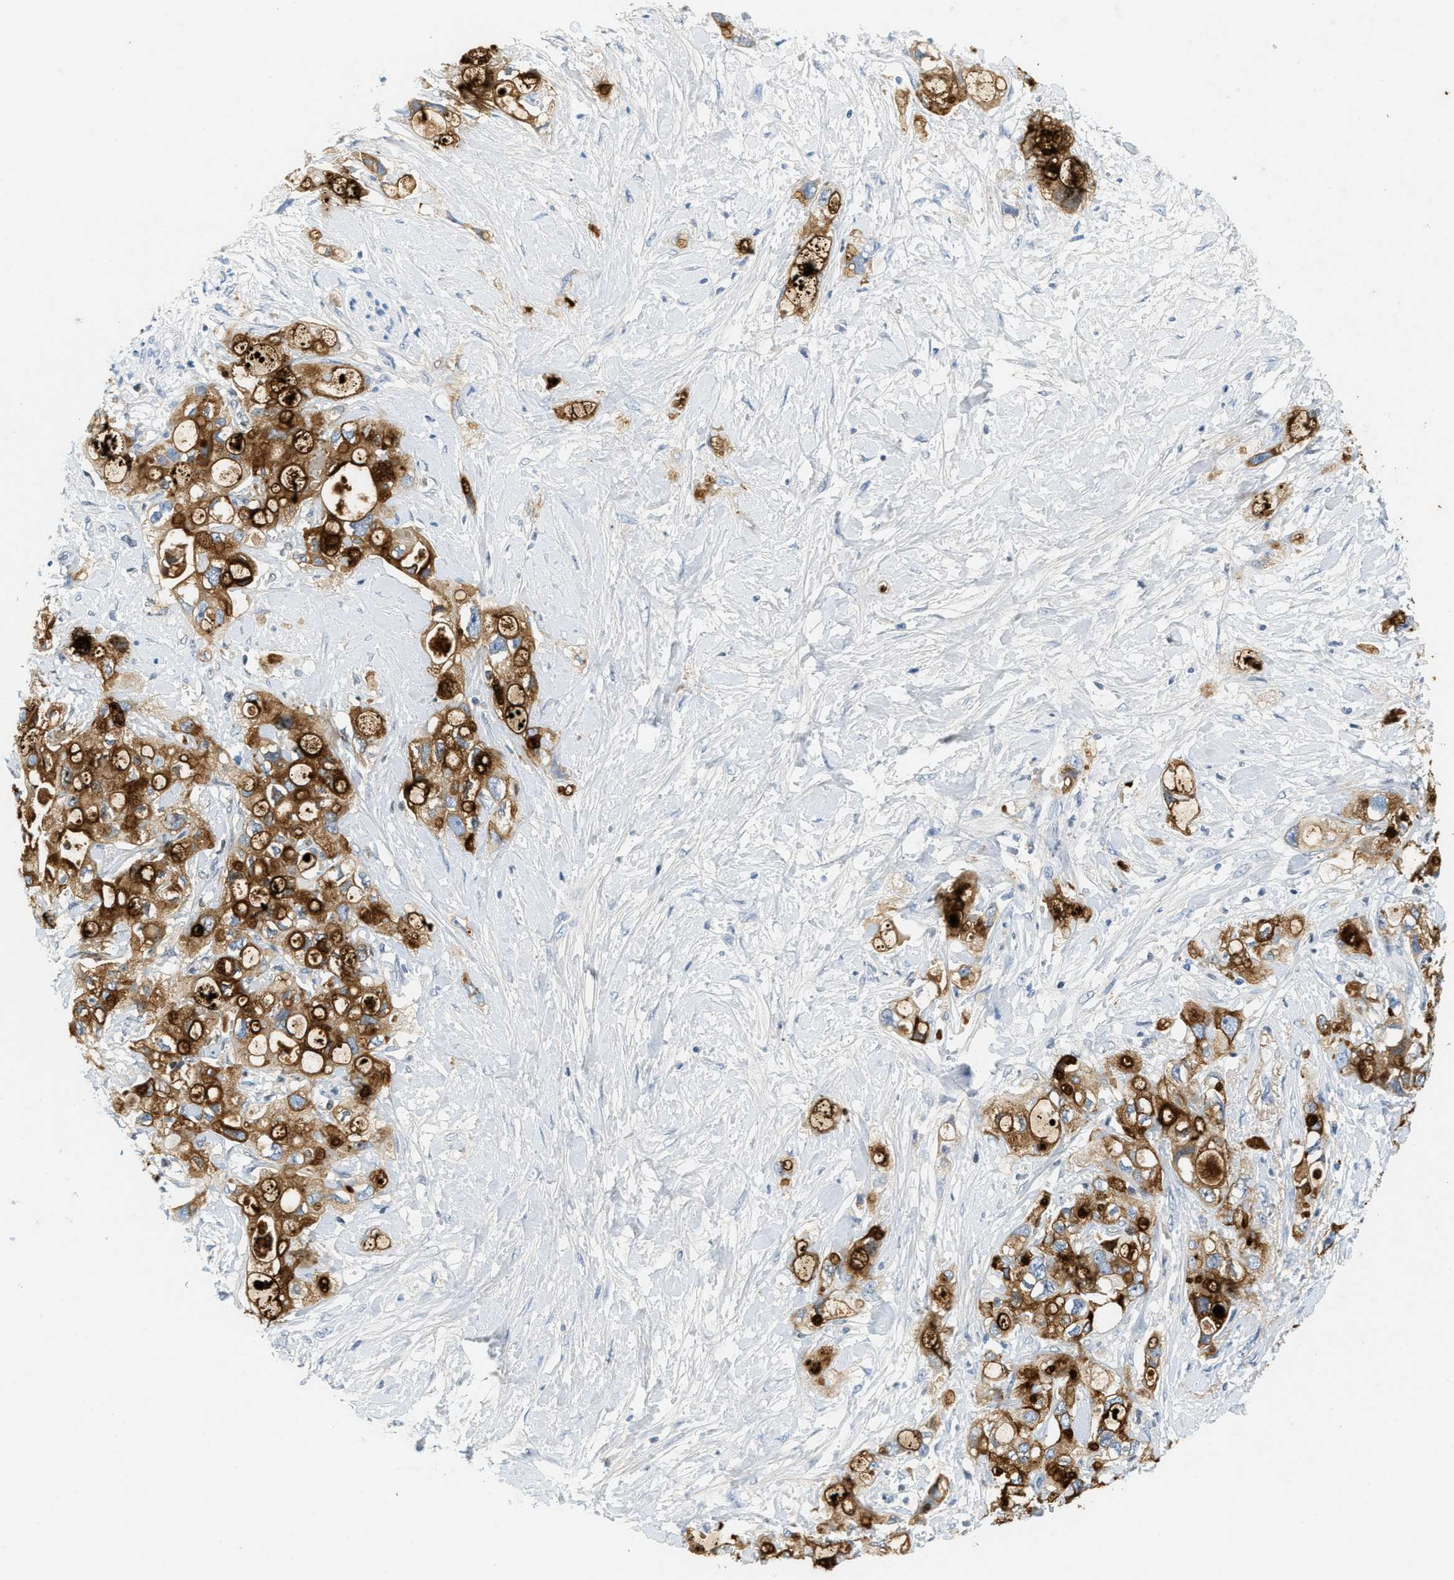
{"staining": {"intensity": "strong", "quantity": ">75%", "location": "cytoplasmic/membranous"}, "tissue": "pancreatic cancer", "cell_type": "Tumor cells", "image_type": "cancer", "snomed": [{"axis": "morphology", "description": "Adenocarcinoma, NOS"}, {"axis": "topography", "description": "Pancreas"}], "caption": "Human pancreatic cancer (adenocarcinoma) stained for a protein (brown) demonstrates strong cytoplasmic/membranous positive expression in approximately >75% of tumor cells.", "gene": "LCN2", "patient": {"sex": "female", "age": 56}}